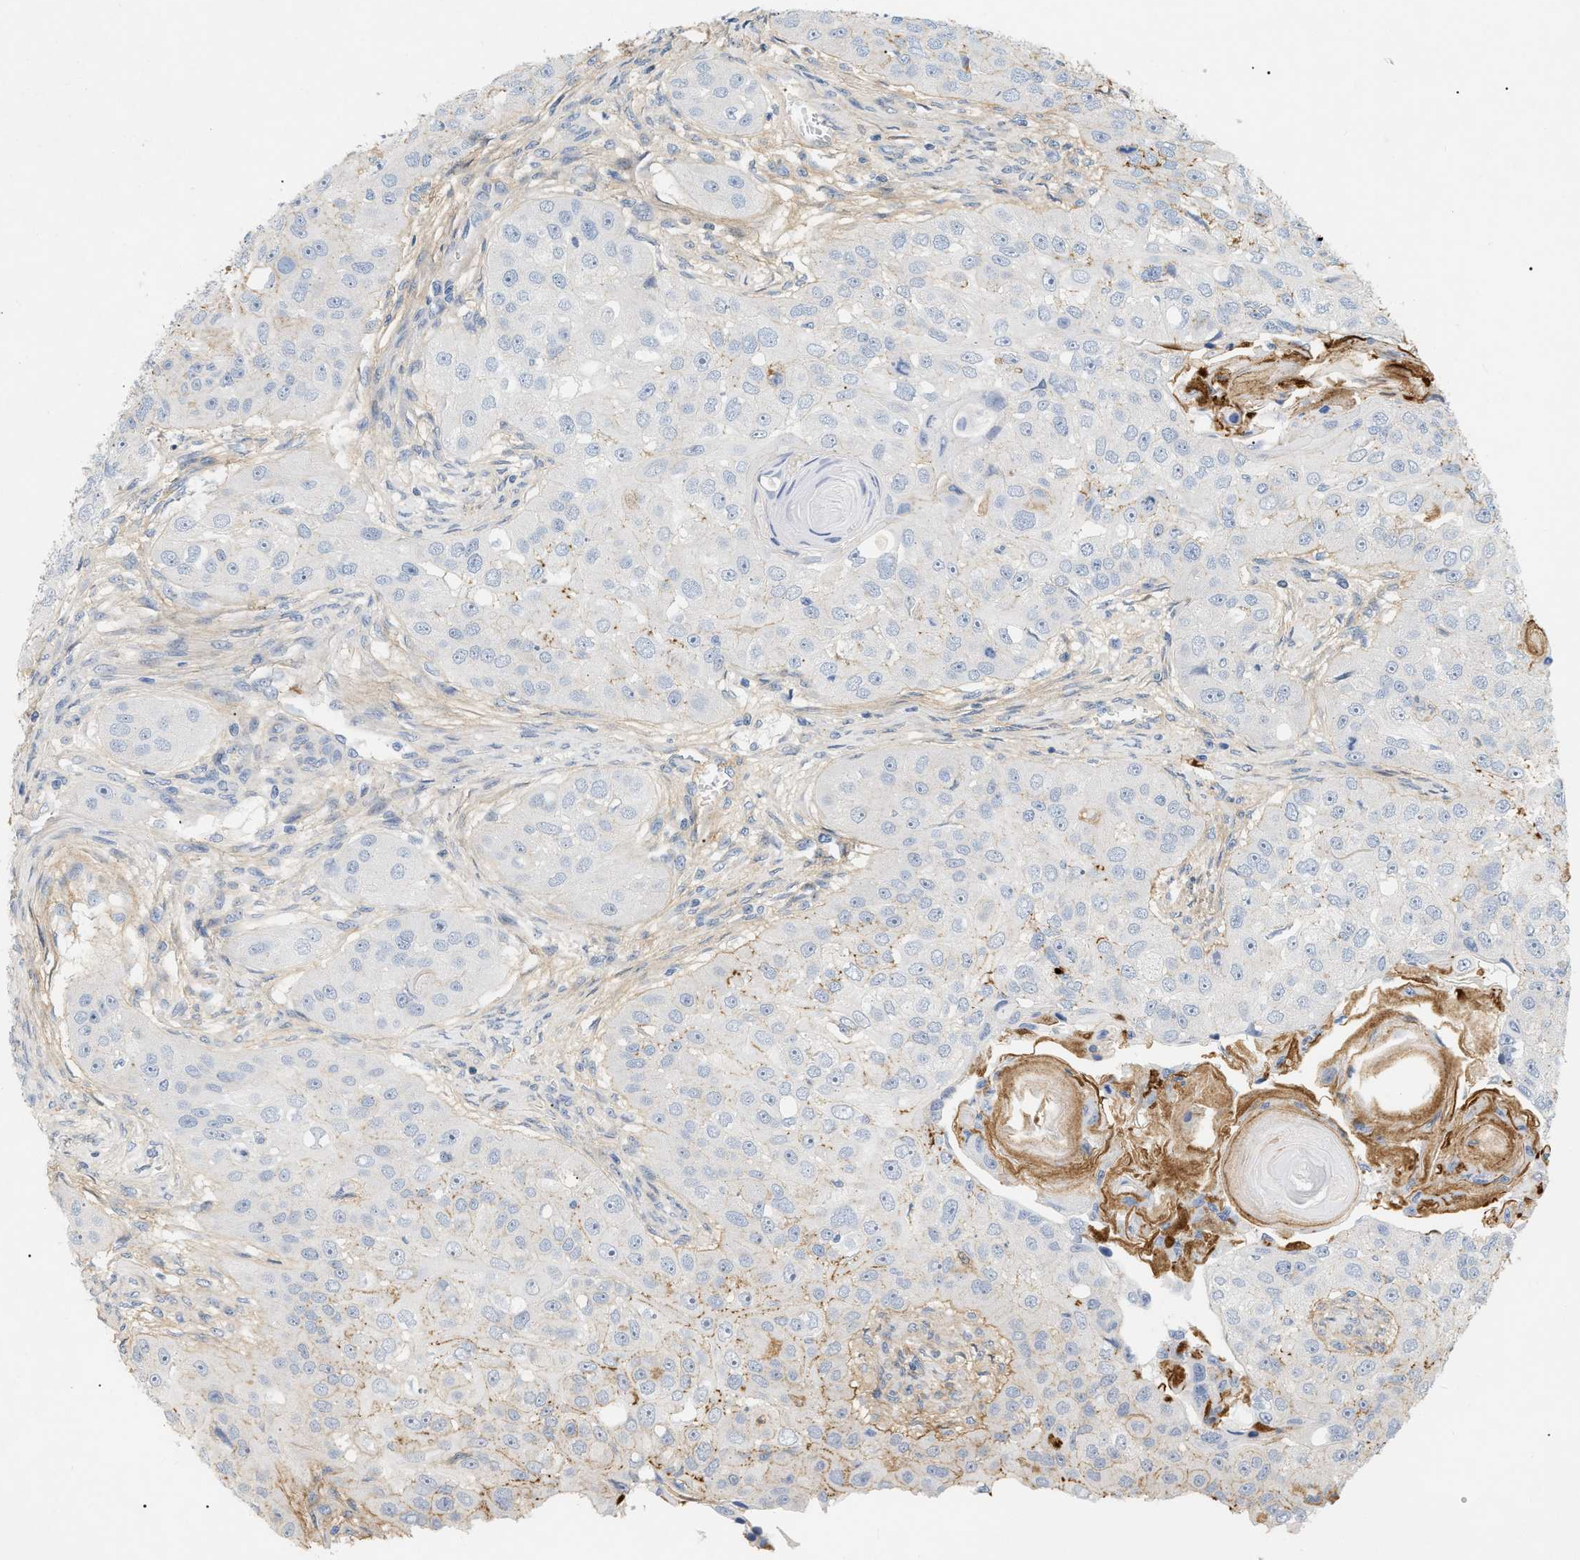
{"staining": {"intensity": "negative", "quantity": "none", "location": "none"}, "tissue": "head and neck cancer", "cell_type": "Tumor cells", "image_type": "cancer", "snomed": [{"axis": "morphology", "description": "Normal tissue, NOS"}, {"axis": "morphology", "description": "Squamous cell carcinoma, NOS"}, {"axis": "topography", "description": "Skeletal muscle"}, {"axis": "topography", "description": "Head-Neck"}], "caption": "IHC of human head and neck cancer exhibits no expression in tumor cells.", "gene": "CFH", "patient": {"sex": "male", "age": 51}}